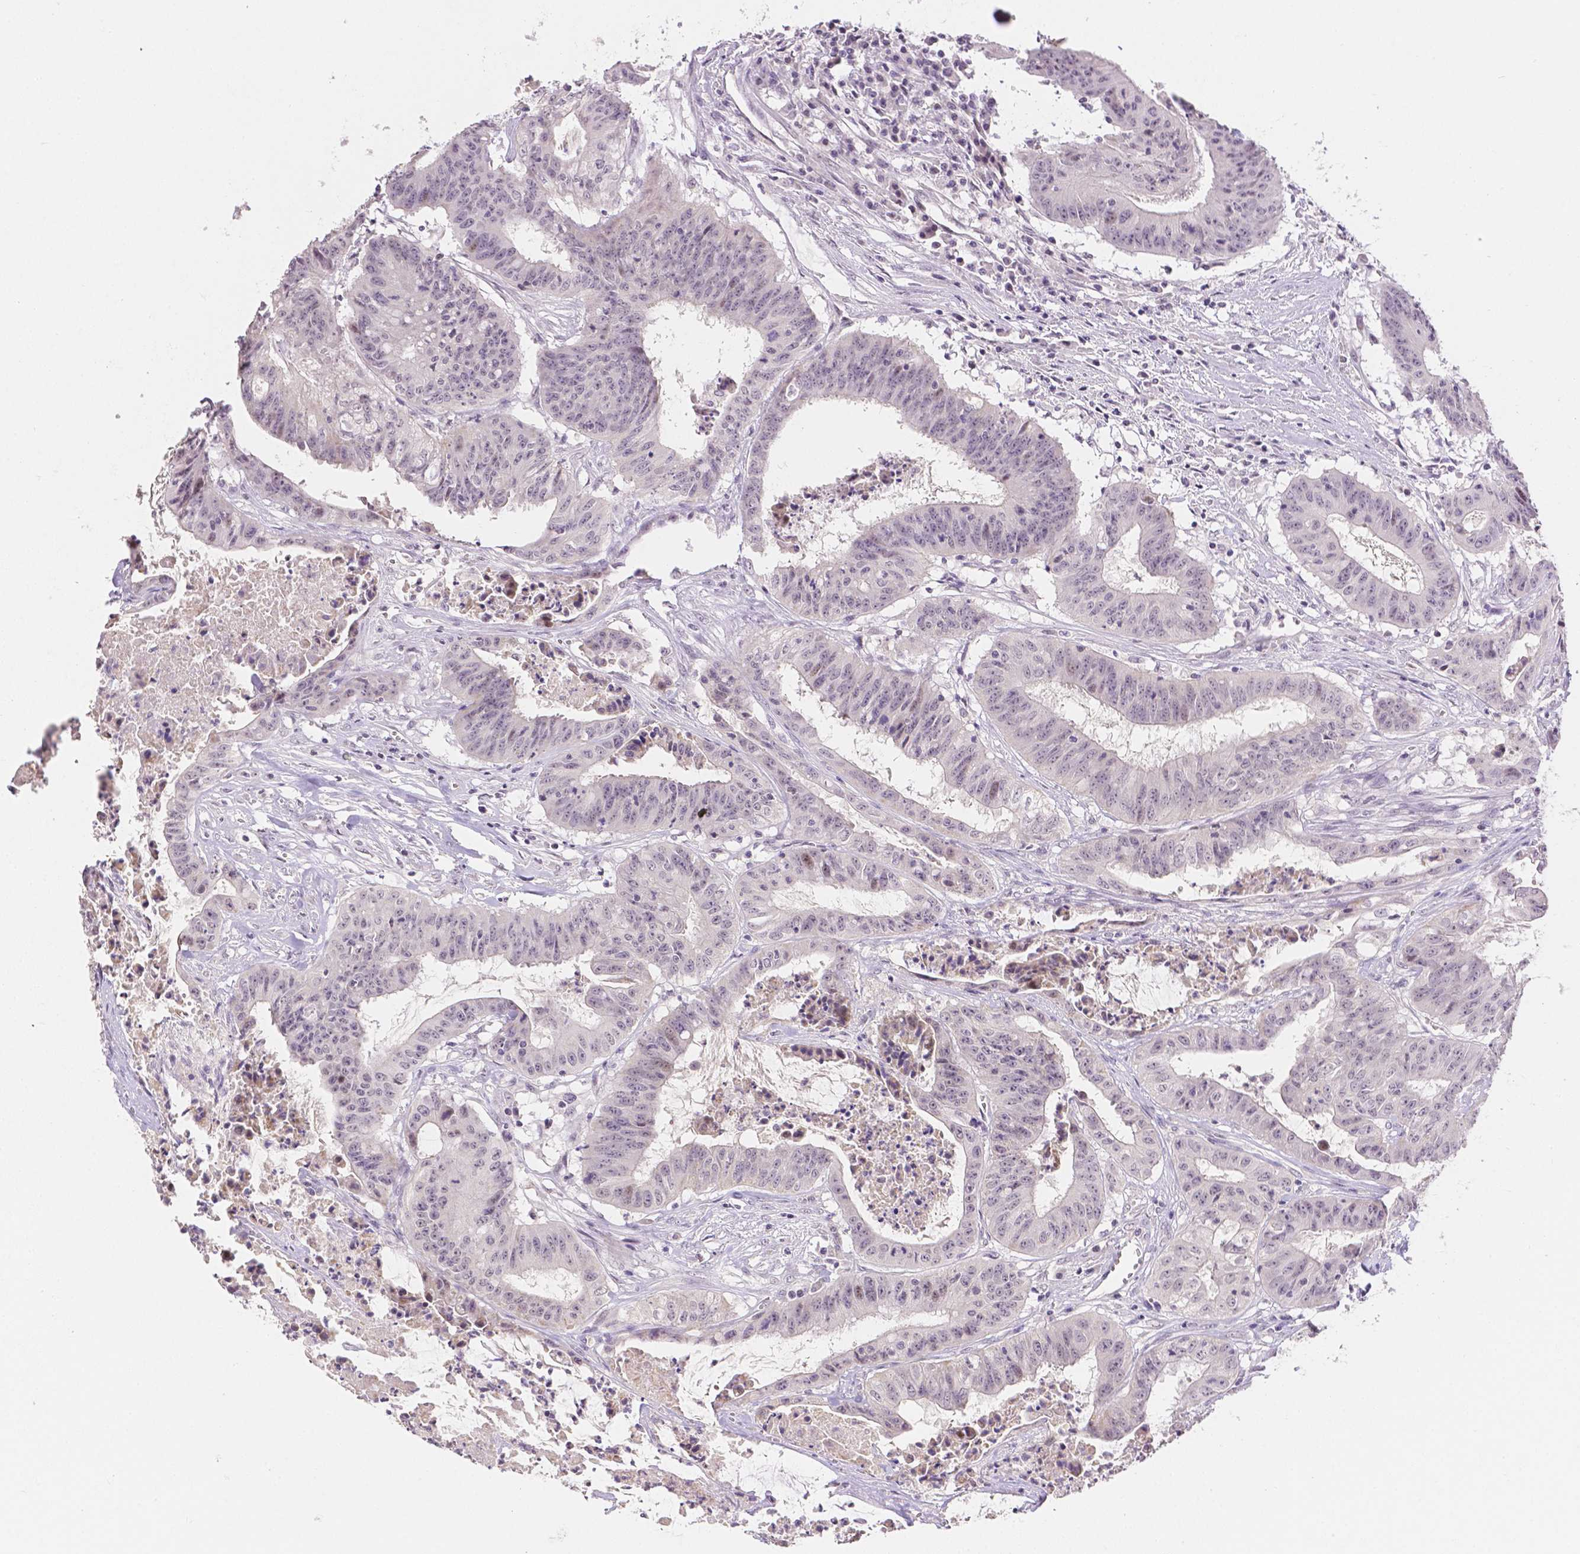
{"staining": {"intensity": "negative", "quantity": "none", "location": "none"}, "tissue": "colorectal cancer", "cell_type": "Tumor cells", "image_type": "cancer", "snomed": [{"axis": "morphology", "description": "Adenocarcinoma, NOS"}, {"axis": "topography", "description": "Colon"}], "caption": "The histopathology image displays no staining of tumor cells in colorectal adenocarcinoma. Nuclei are stained in blue.", "gene": "ZNF280B", "patient": {"sex": "male", "age": 33}}